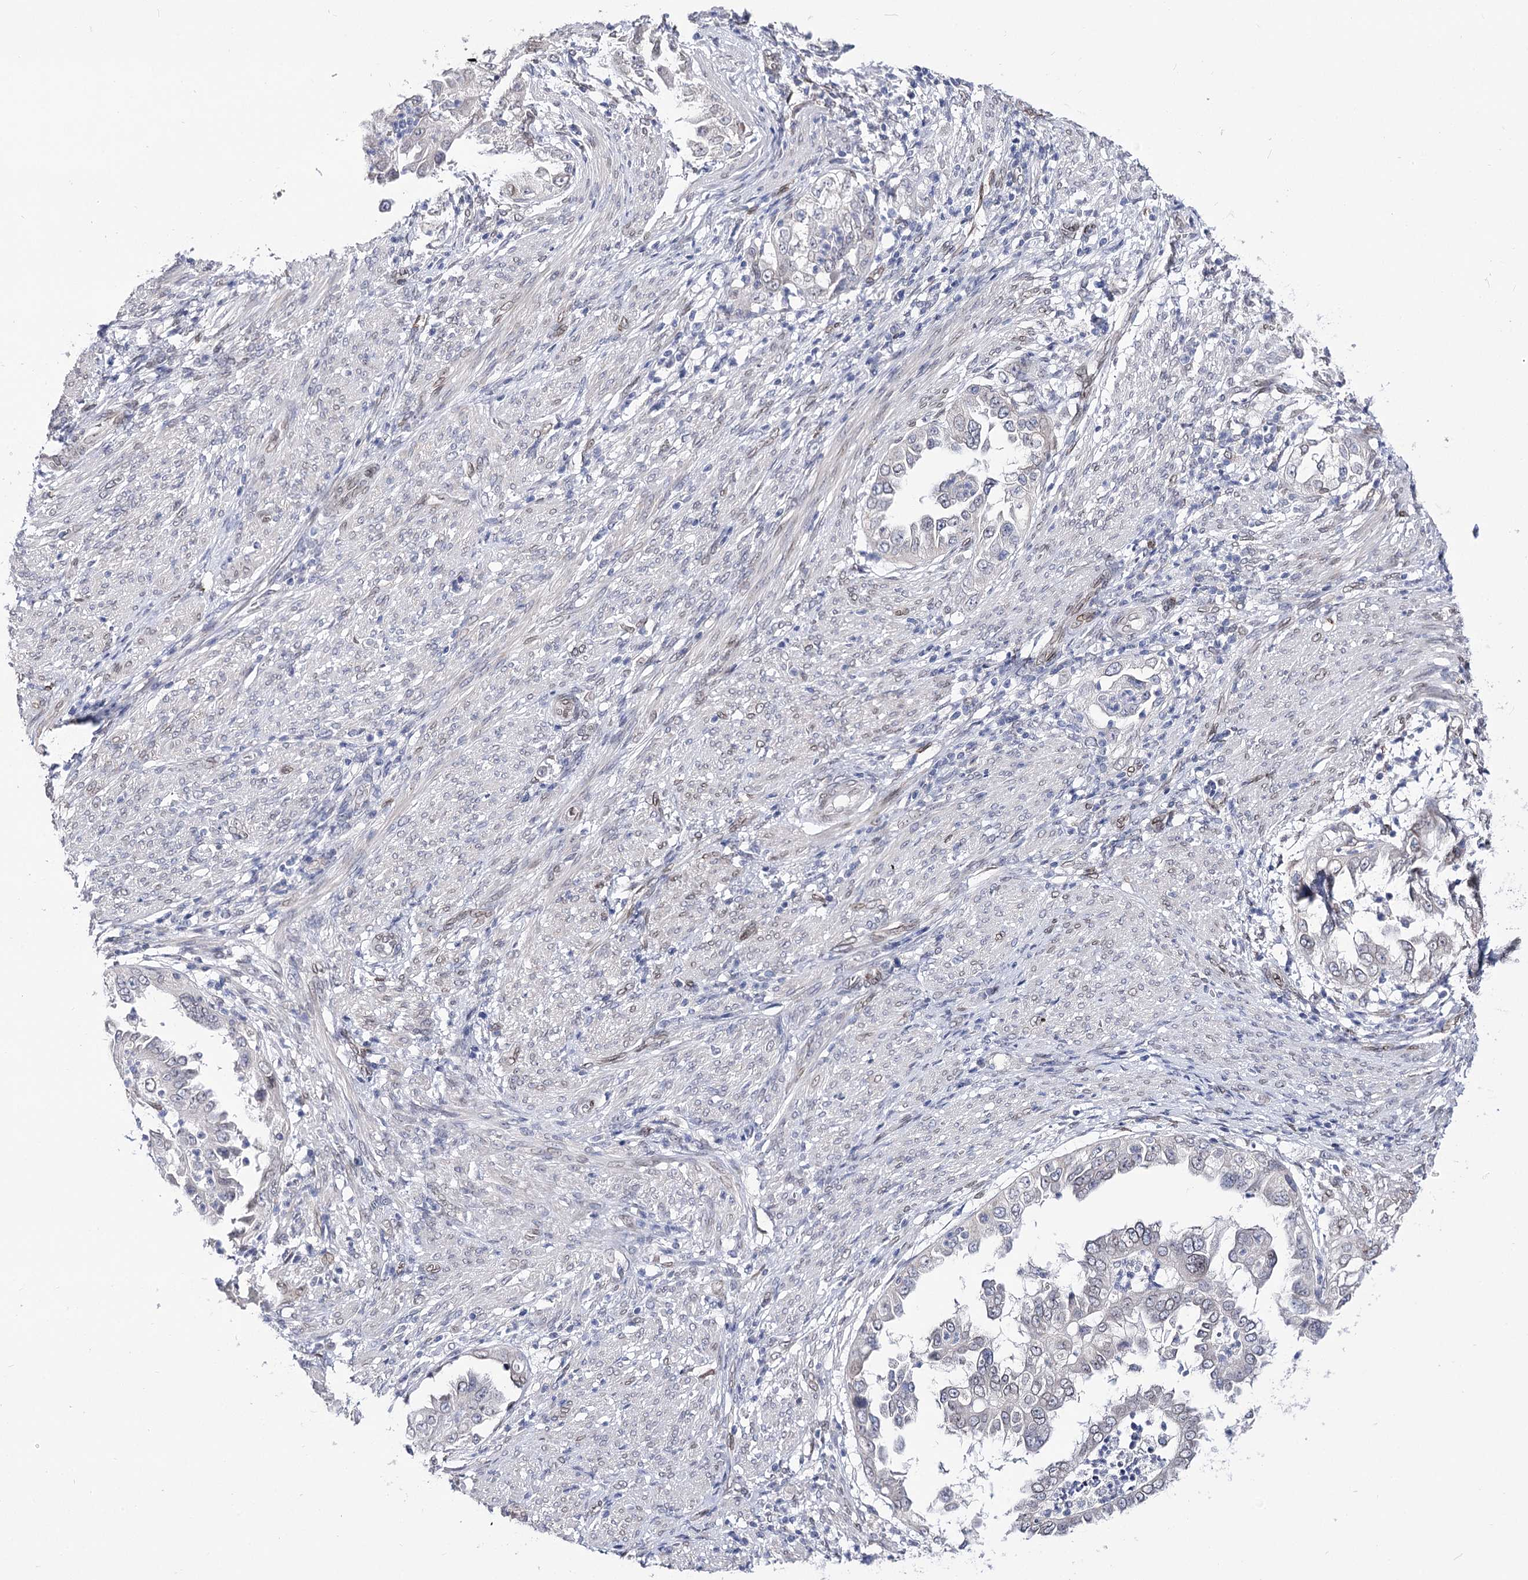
{"staining": {"intensity": "negative", "quantity": "none", "location": "none"}, "tissue": "endometrial cancer", "cell_type": "Tumor cells", "image_type": "cancer", "snomed": [{"axis": "morphology", "description": "Adenocarcinoma, NOS"}, {"axis": "topography", "description": "Endometrium"}], "caption": "The immunohistochemistry (IHC) histopathology image has no significant expression in tumor cells of endometrial cancer tissue.", "gene": "TMEM201", "patient": {"sex": "female", "age": 85}}